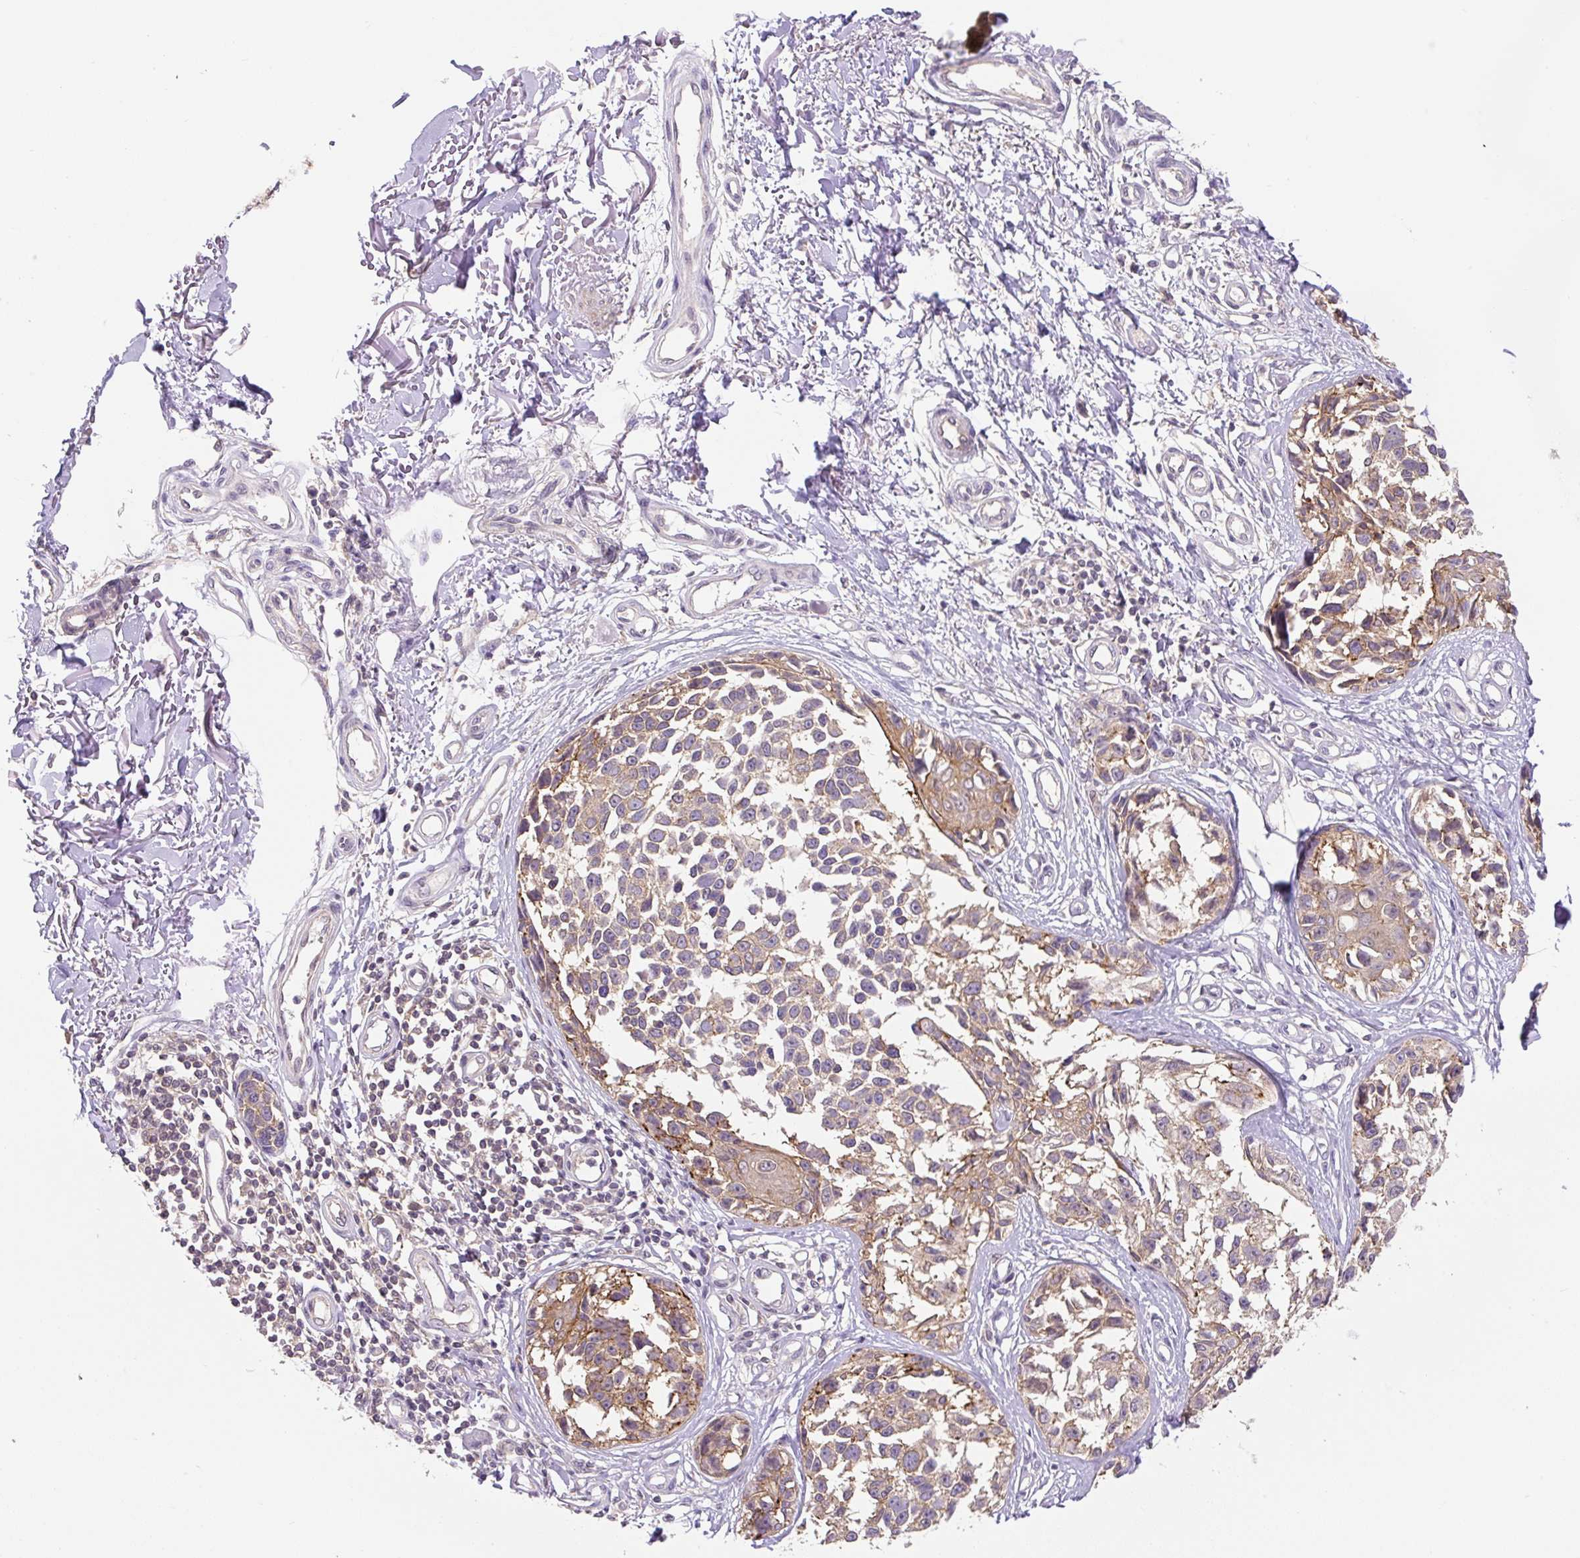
{"staining": {"intensity": "moderate", "quantity": ">75%", "location": "cytoplasmic/membranous"}, "tissue": "melanoma", "cell_type": "Tumor cells", "image_type": "cancer", "snomed": [{"axis": "morphology", "description": "Malignant melanoma, NOS"}, {"axis": "topography", "description": "Skin"}], "caption": "The immunohistochemical stain highlights moderate cytoplasmic/membranous positivity in tumor cells of malignant melanoma tissue.", "gene": "COX8A", "patient": {"sex": "male", "age": 73}}